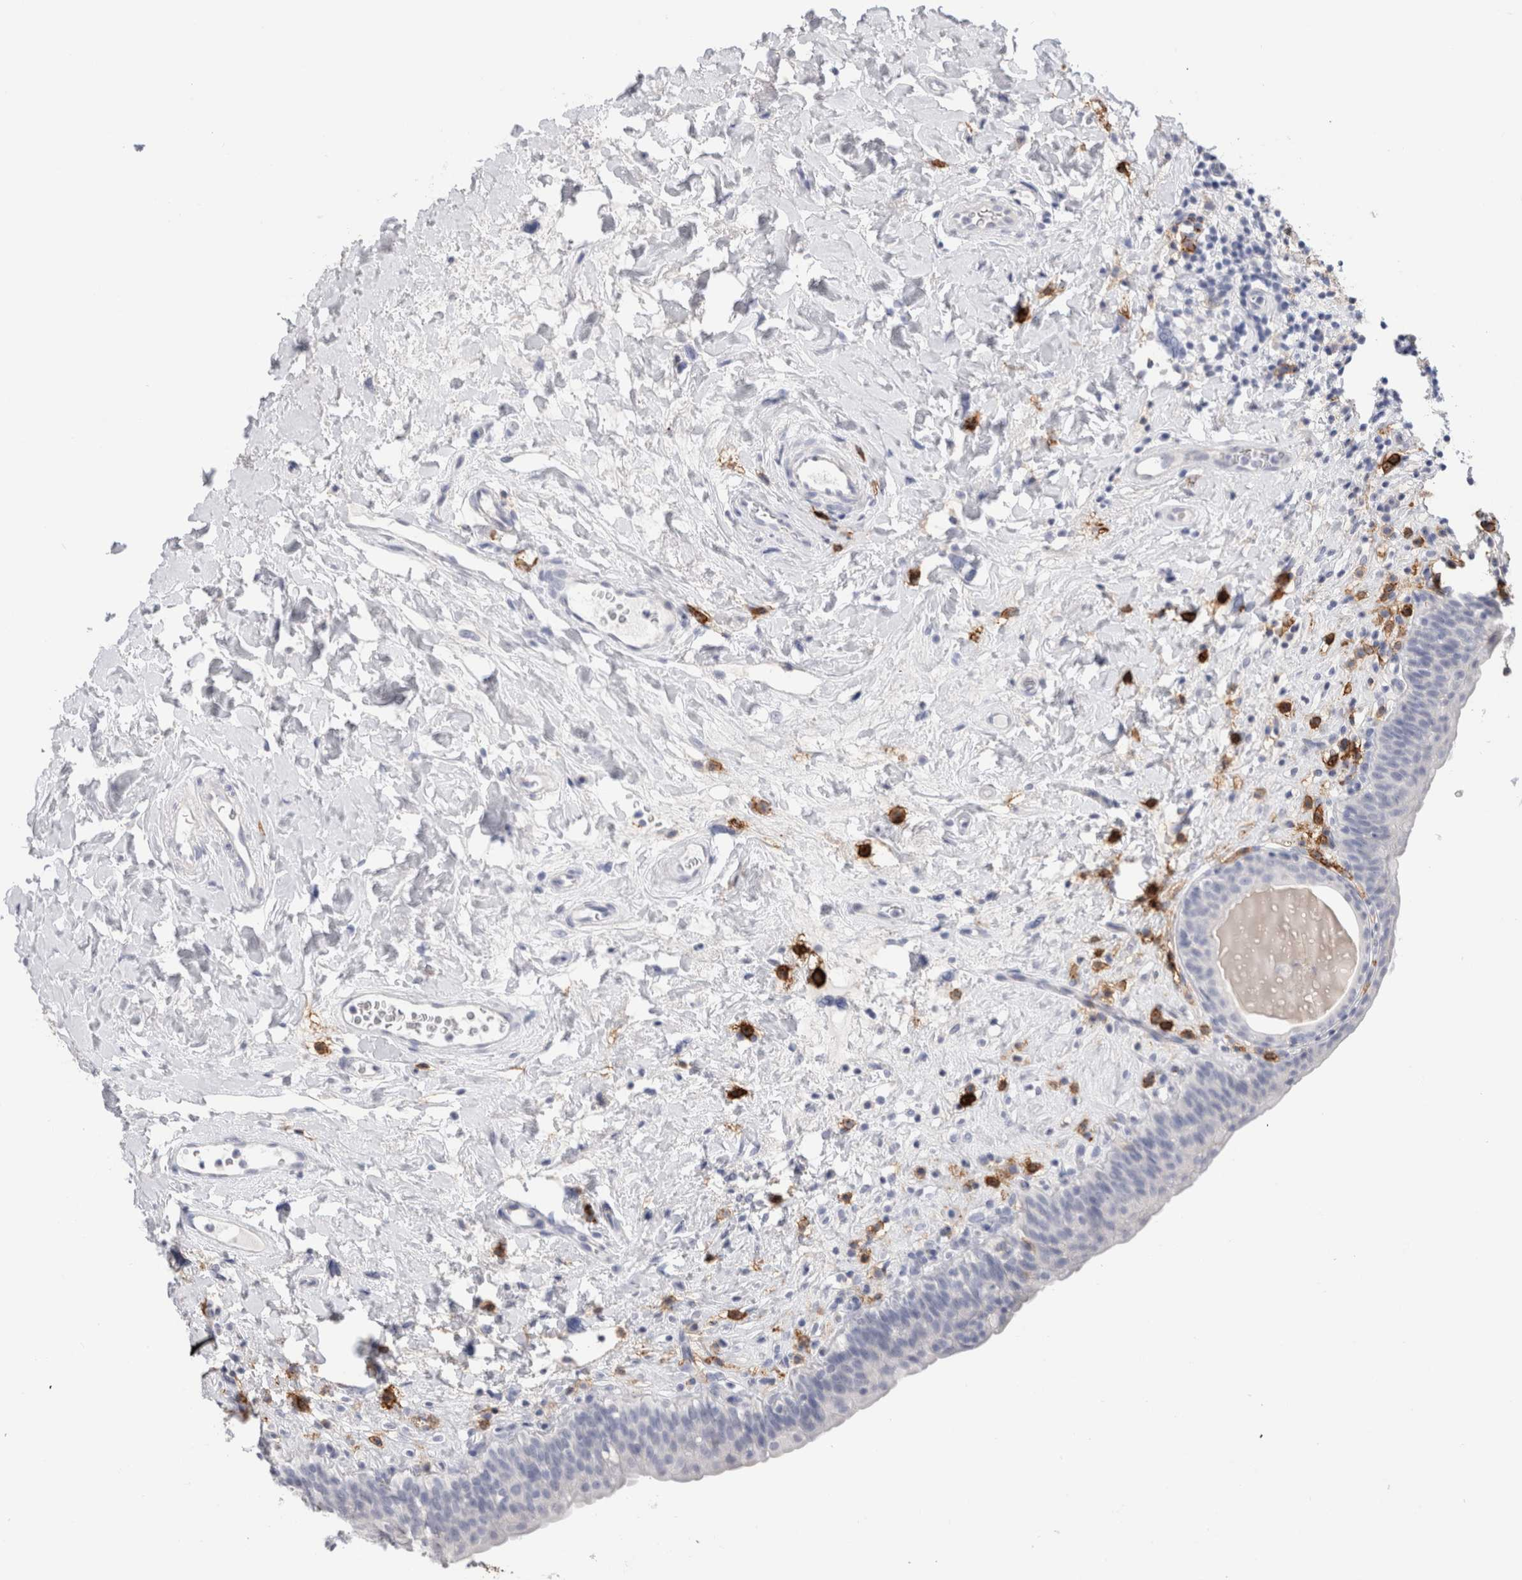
{"staining": {"intensity": "negative", "quantity": "none", "location": "none"}, "tissue": "urinary bladder", "cell_type": "Urothelial cells", "image_type": "normal", "snomed": [{"axis": "morphology", "description": "Normal tissue, NOS"}, {"axis": "topography", "description": "Urinary bladder"}], "caption": "Immunohistochemical staining of normal human urinary bladder demonstrates no significant positivity in urothelial cells.", "gene": "CD38", "patient": {"sex": "male", "age": 83}}